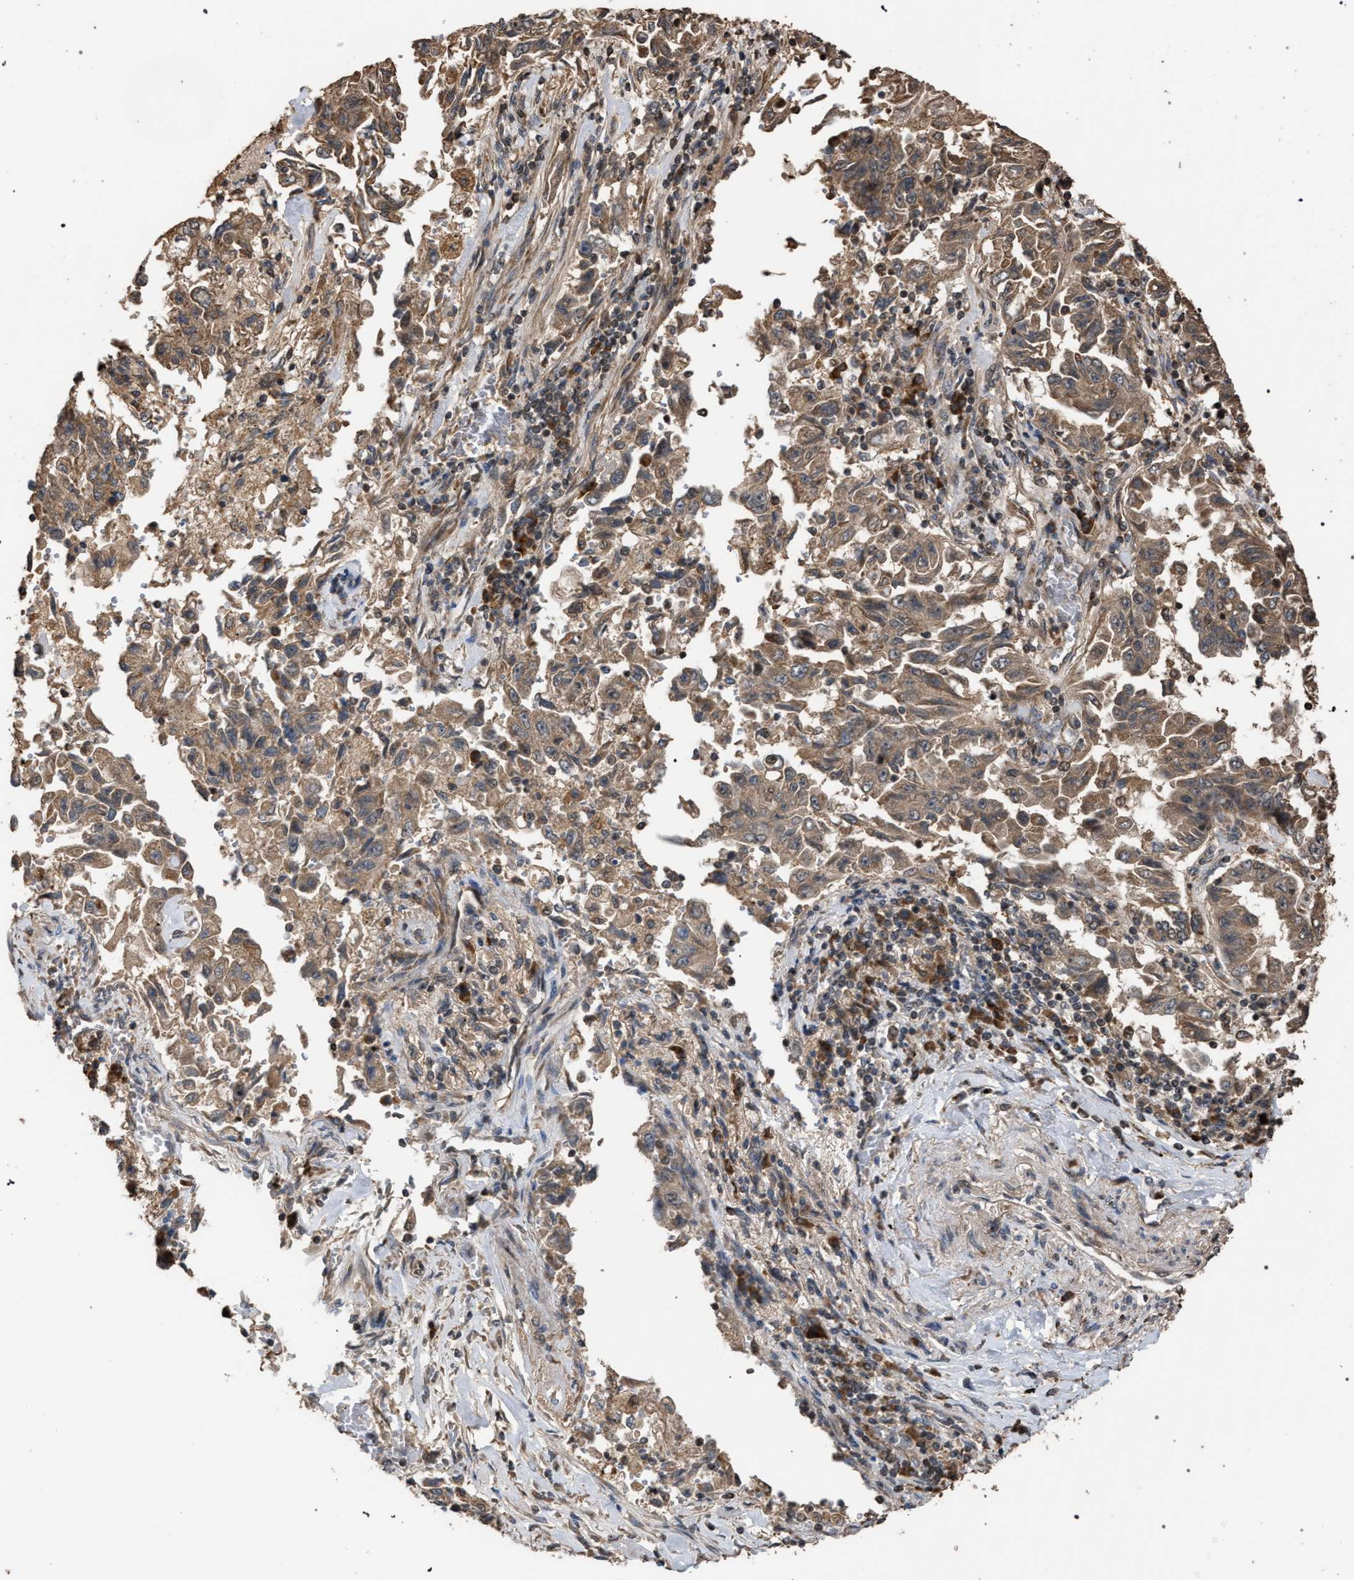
{"staining": {"intensity": "moderate", "quantity": ">75%", "location": "cytoplasmic/membranous"}, "tissue": "lung cancer", "cell_type": "Tumor cells", "image_type": "cancer", "snomed": [{"axis": "morphology", "description": "Adenocarcinoma, NOS"}, {"axis": "topography", "description": "Lung"}], "caption": "Immunohistochemical staining of adenocarcinoma (lung) exhibits moderate cytoplasmic/membranous protein staining in about >75% of tumor cells.", "gene": "NAA35", "patient": {"sex": "female", "age": 51}}